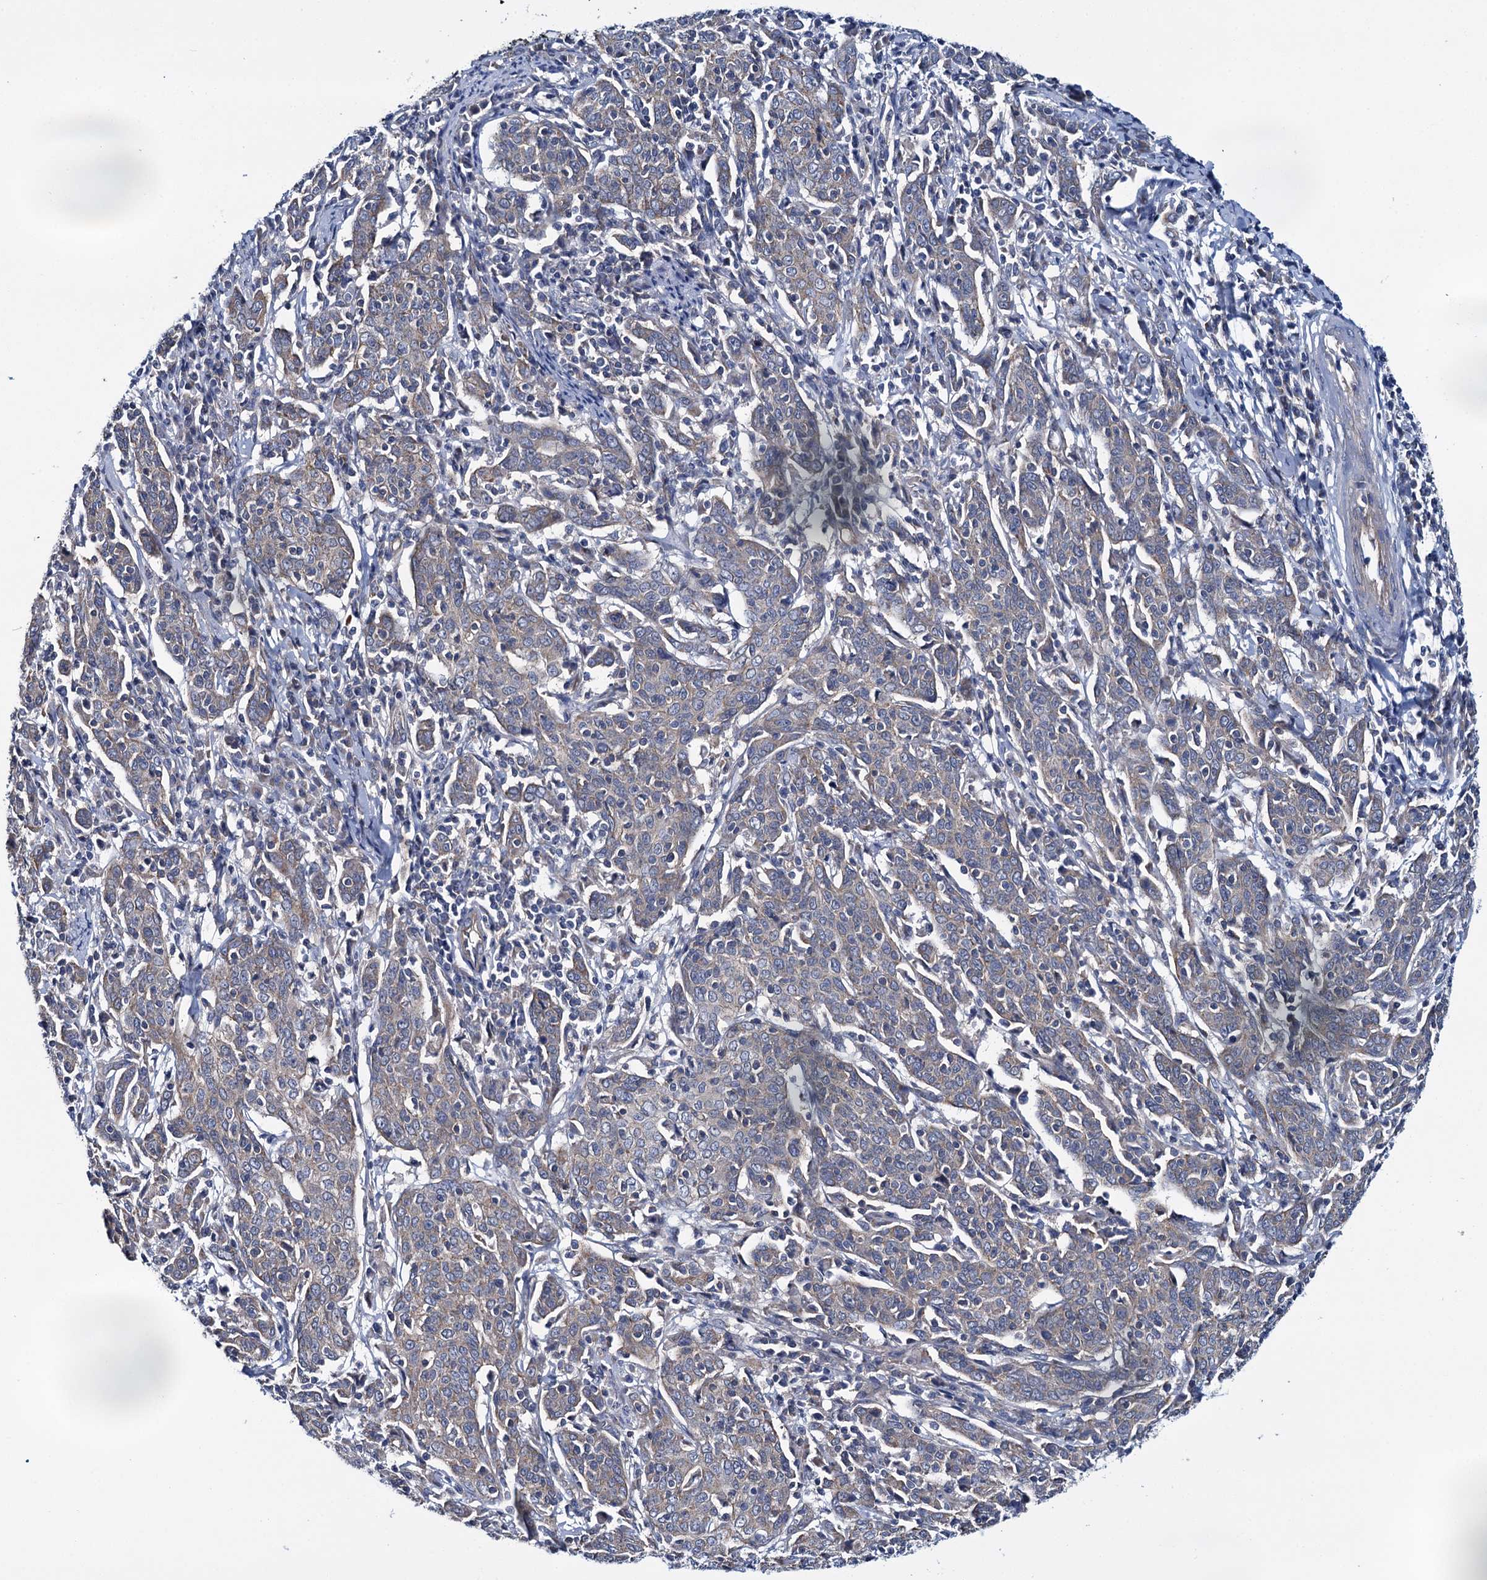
{"staining": {"intensity": "weak", "quantity": "<25%", "location": "cytoplasmic/membranous"}, "tissue": "cervical cancer", "cell_type": "Tumor cells", "image_type": "cancer", "snomed": [{"axis": "morphology", "description": "Squamous cell carcinoma, NOS"}, {"axis": "topography", "description": "Cervix"}], "caption": "Tumor cells are negative for protein expression in human cervical squamous cell carcinoma.", "gene": "CEP295", "patient": {"sex": "female", "age": 67}}